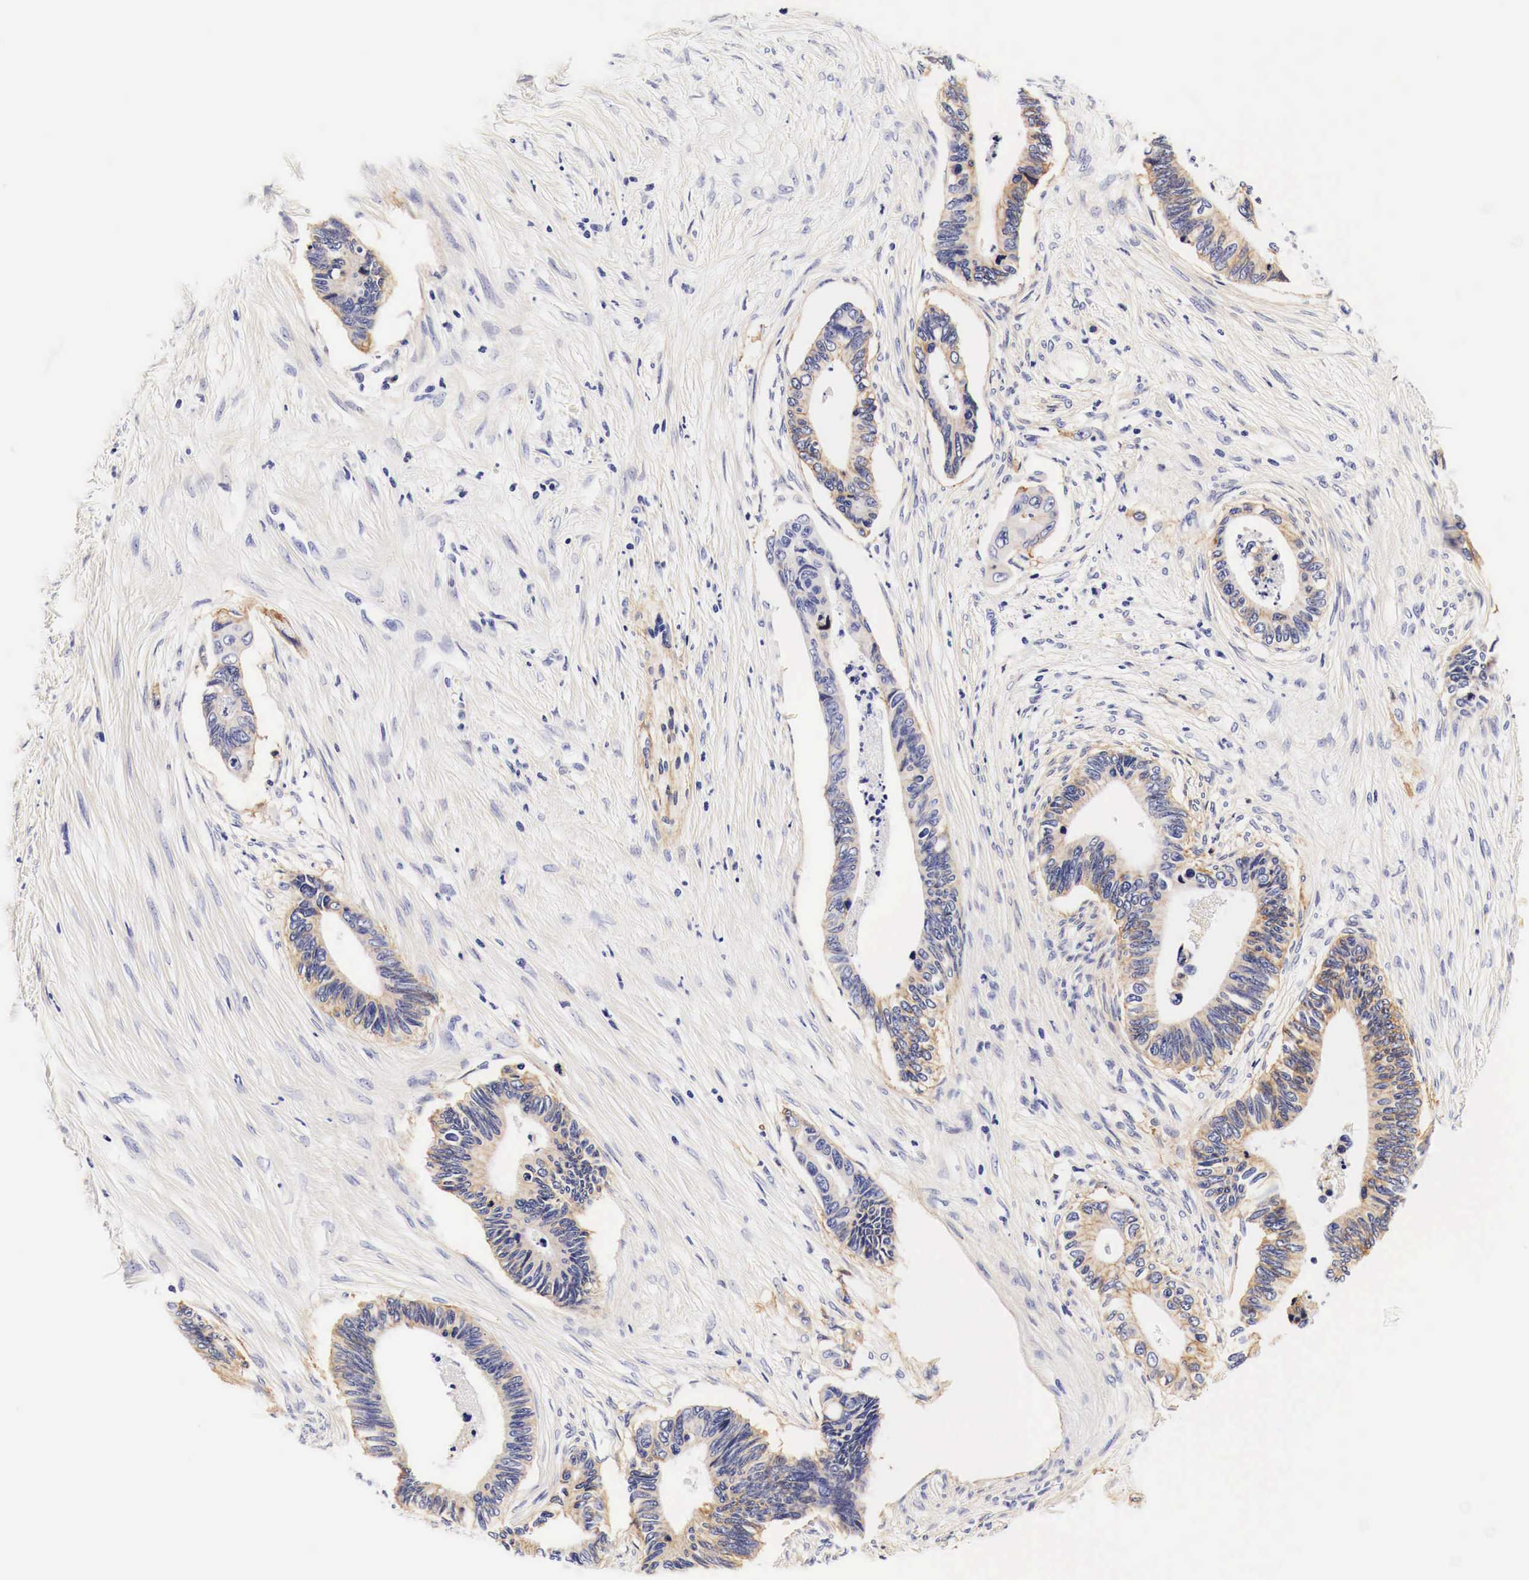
{"staining": {"intensity": "moderate", "quantity": "25%-75%", "location": "cytoplasmic/membranous"}, "tissue": "pancreatic cancer", "cell_type": "Tumor cells", "image_type": "cancer", "snomed": [{"axis": "morphology", "description": "Adenocarcinoma, NOS"}, {"axis": "topography", "description": "Pancreas"}], "caption": "IHC histopathology image of human adenocarcinoma (pancreatic) stained for a protein (brown), which displays medium levels of moderate cytoplasmic/membranous positivity in approximately 25%-75% of tumor cells.", "gene": "EGFR", "patient": {"sex": "female", "age": 70}}